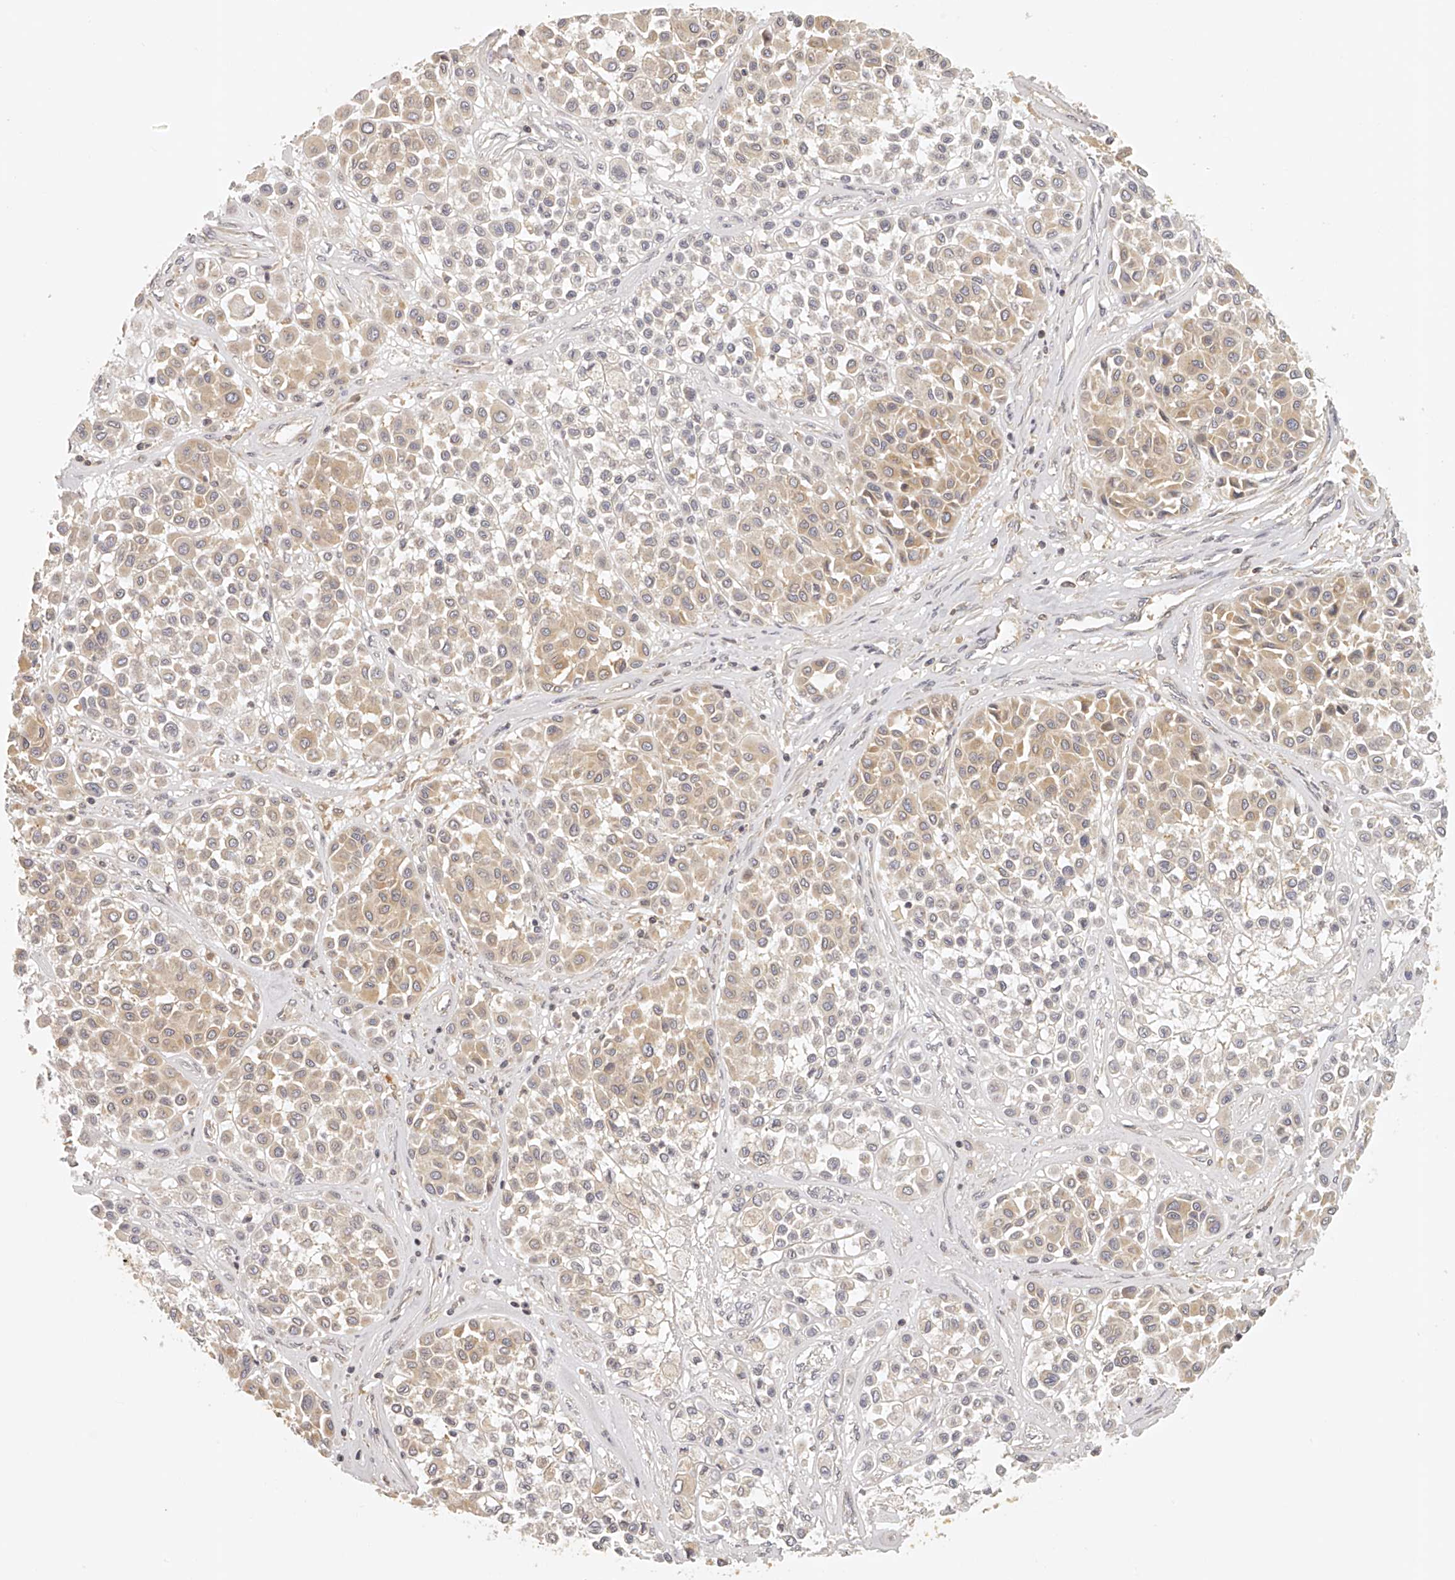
{"staining": {"intensity": "weak", "quantity": "25%-75%", "location": "cytoplasmic/membranous"}, "tissue": "melanoma", "cell_type": "Tumor cells", "image_type": "cancer", "snomed": [{"axis": "morphology", "description": "Malignant melanoma, Metastatic site"}, {"axis": "topography", "description": "Soft tissue"}], "caption": "There is low levels of weak cytoplasmic/membranous expression in tumor cells of melanoma, as demonstrated by immunohistochemical staining (brown color).", "gene": "EIF3I", "patient": {"sex": "male", "age": 41}}